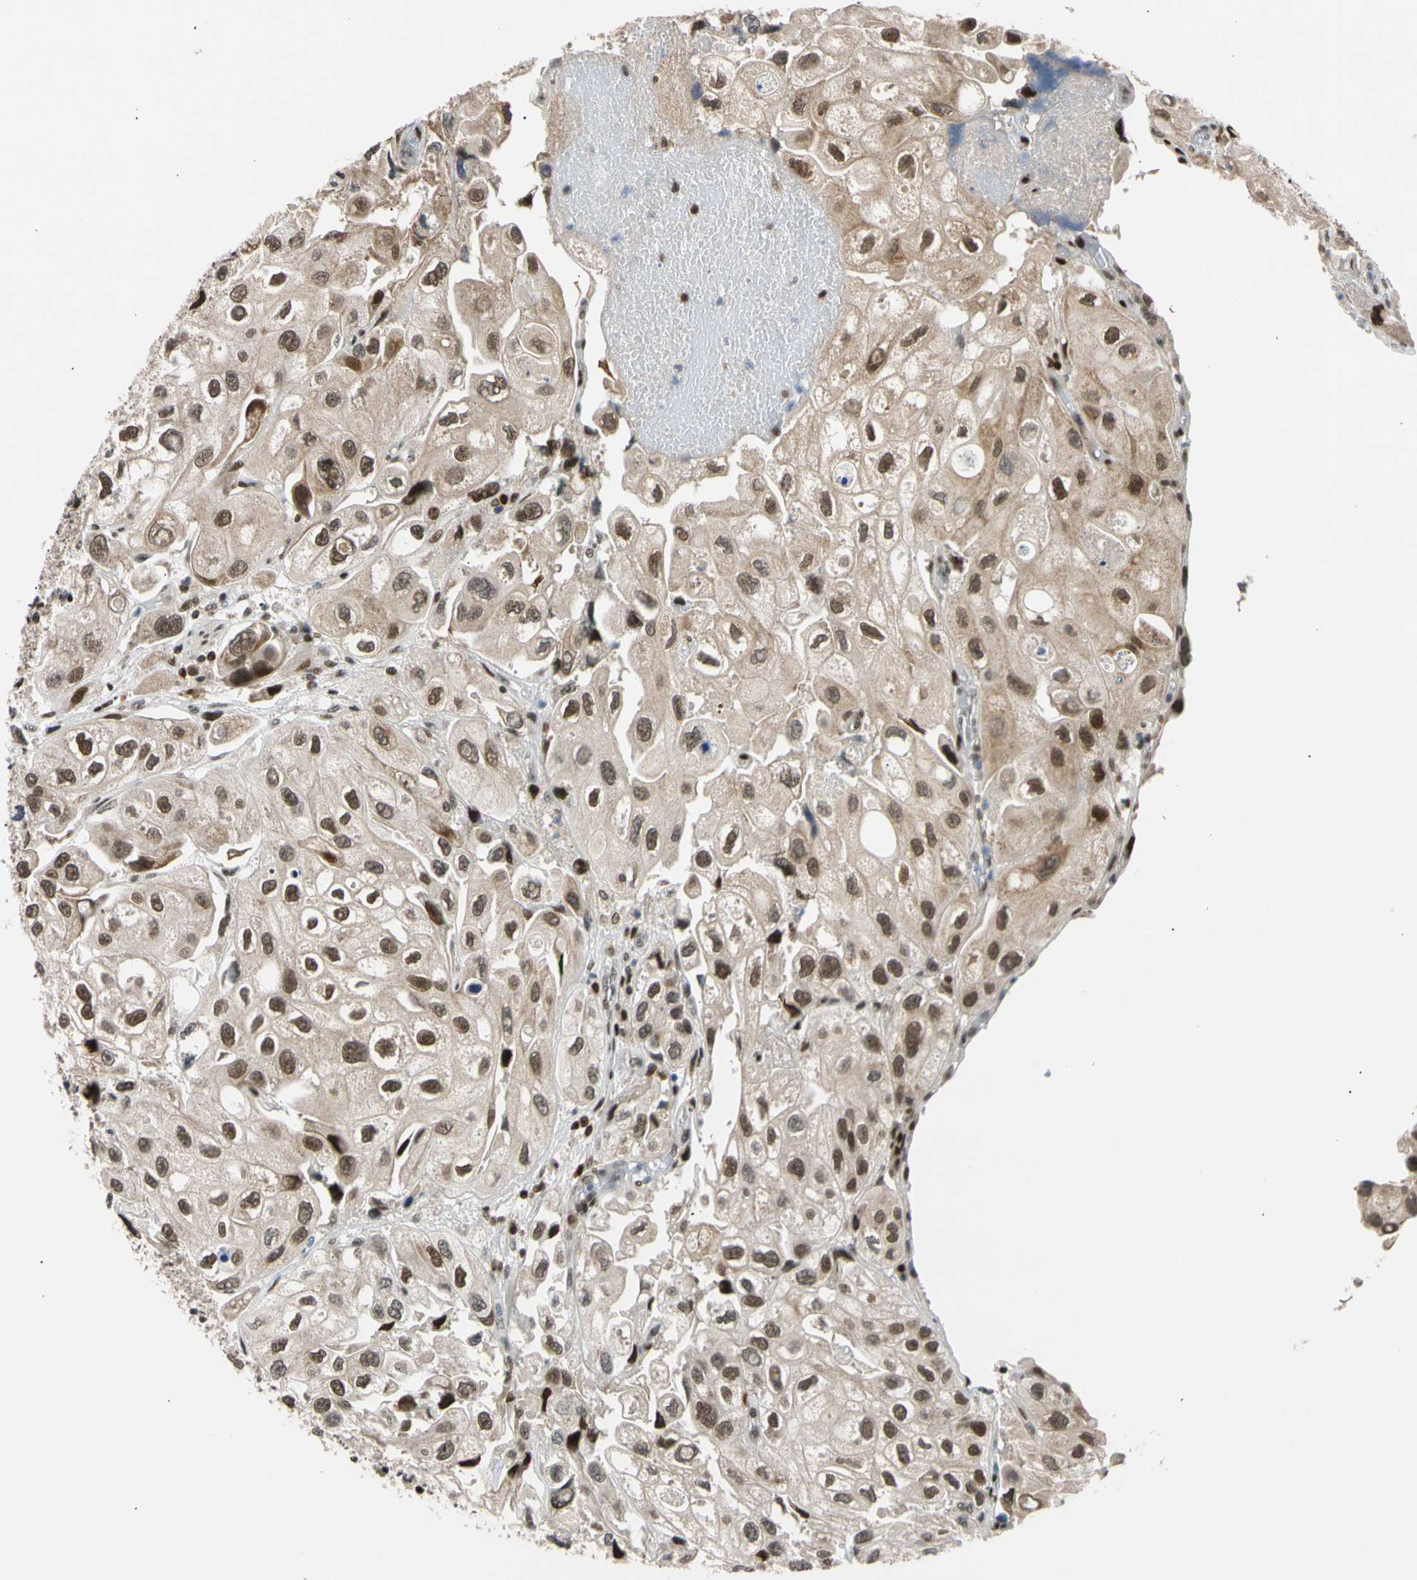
{"staining": {"intensity": "strong", "quantity": "25%-75%", "location": "nuclear"}, "tissue": "urothelial cancer", "cell_type": "Tumor cells", "image_type": "cancer", "snomed": [{"axis": "morphology", "description": "Urothelial carcinoma, High grade"}, {"axis": "topography", "description": "Urinary bladder"}], "caption": "Protein staining demonstrates strong nuclear staining in approximately 25%-75% of tumor cells in high-grade urothelial carcinoma. Using DAB (brown) and hematoxylin (blue) stains, captured at high magnification using brightfield microscopy.", "gene": "E2F1", "patient": {"sex": "female", "age": 64}}